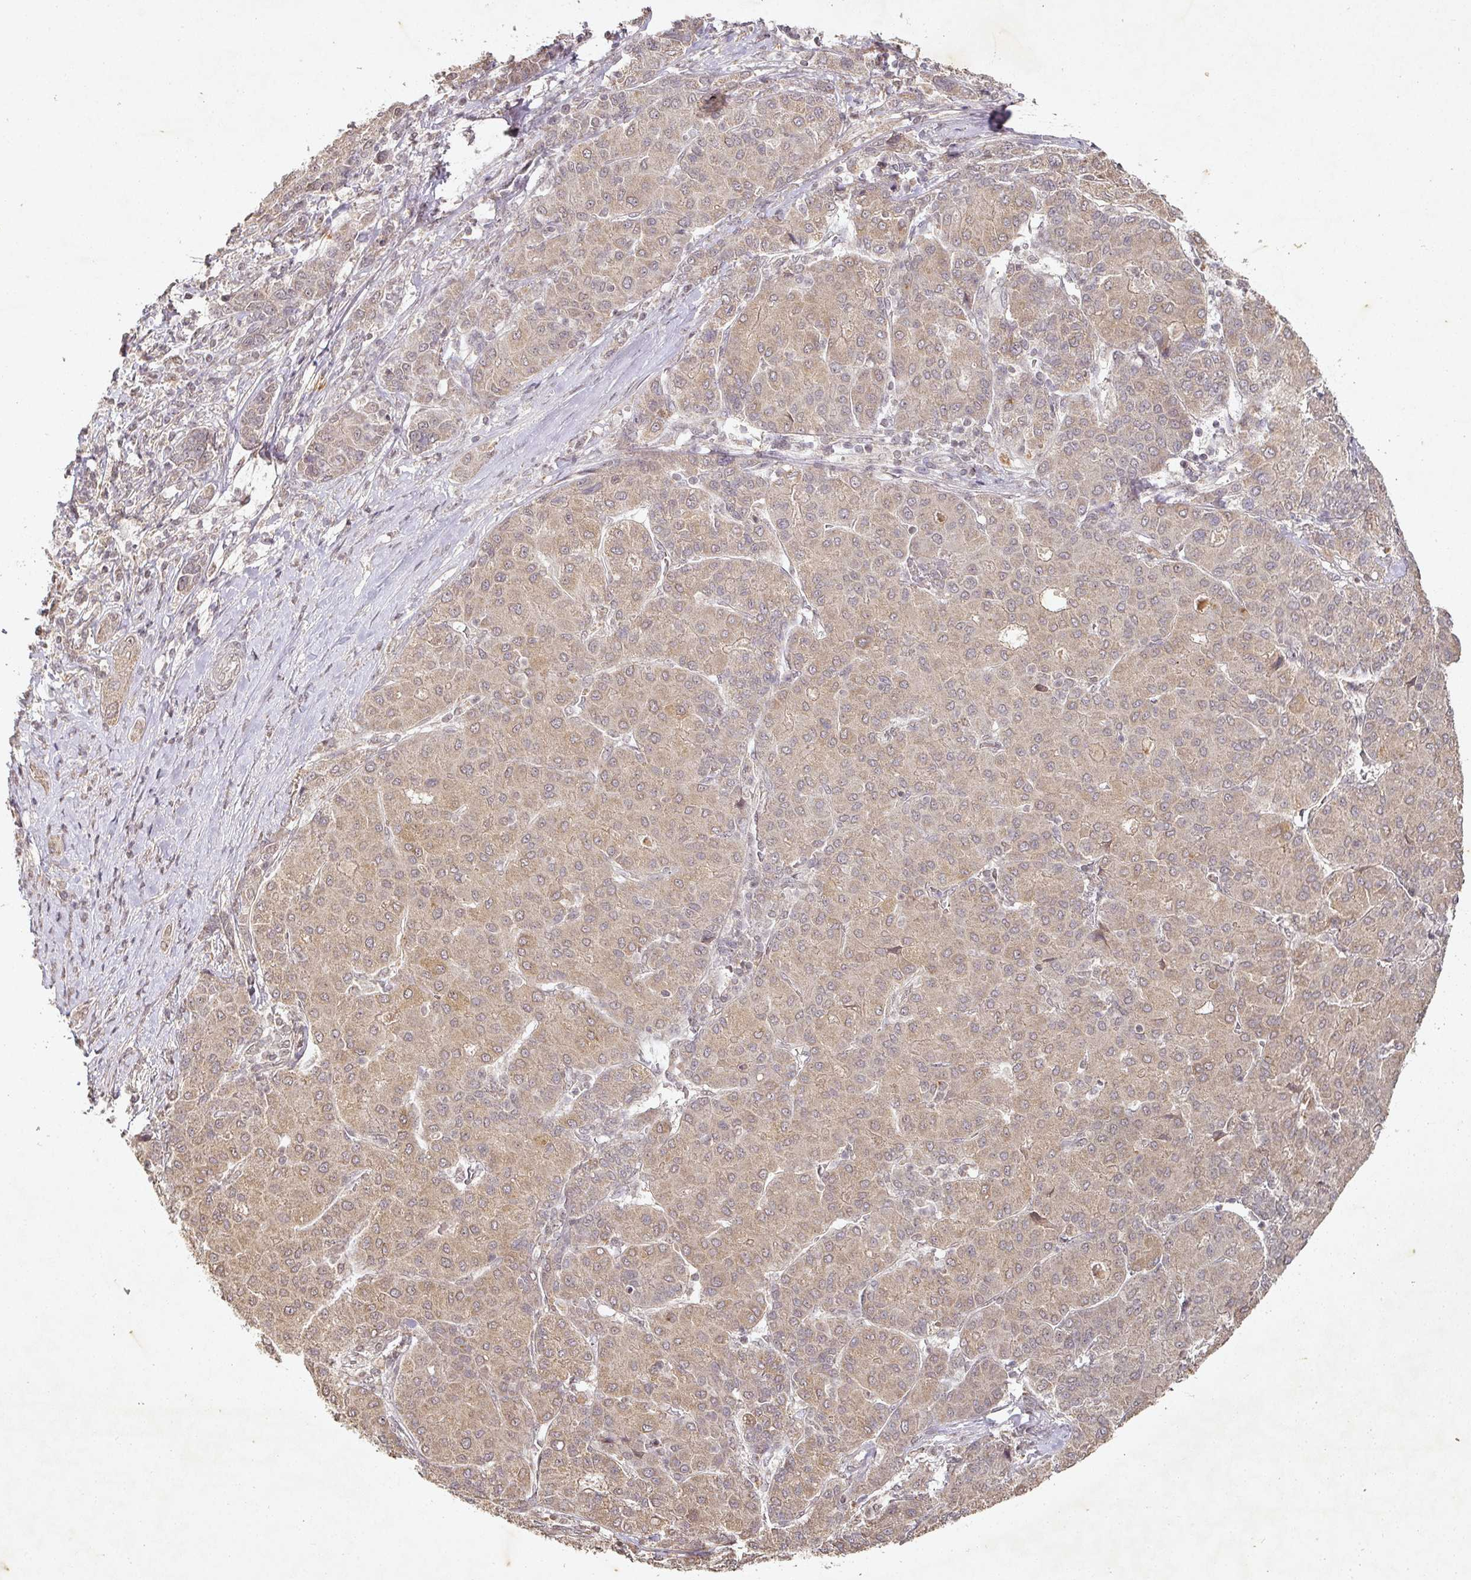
{"staining": {"intensity": "weak", "quantity": ">75%", "location": "cytoplasmic/membranous"}, "tissue": "liver cancer", "cell_type": "Tumor cells", "image_type": "cancer", "snomed": [{"axis": "morphology", "description": "Carcinoma, Hepatocellular, NOS"}, {"axis": "topography", "description": "Liver"}], "caption": "DAB immunohistochemical staining of liver hepatocellular carcinoma demonstrates weak cytoplasmic/membranous protein positivity in approximately >75% of tumor cells.", "gene": "CAPN5", "patient": {"sex": "male", "age": 65}}